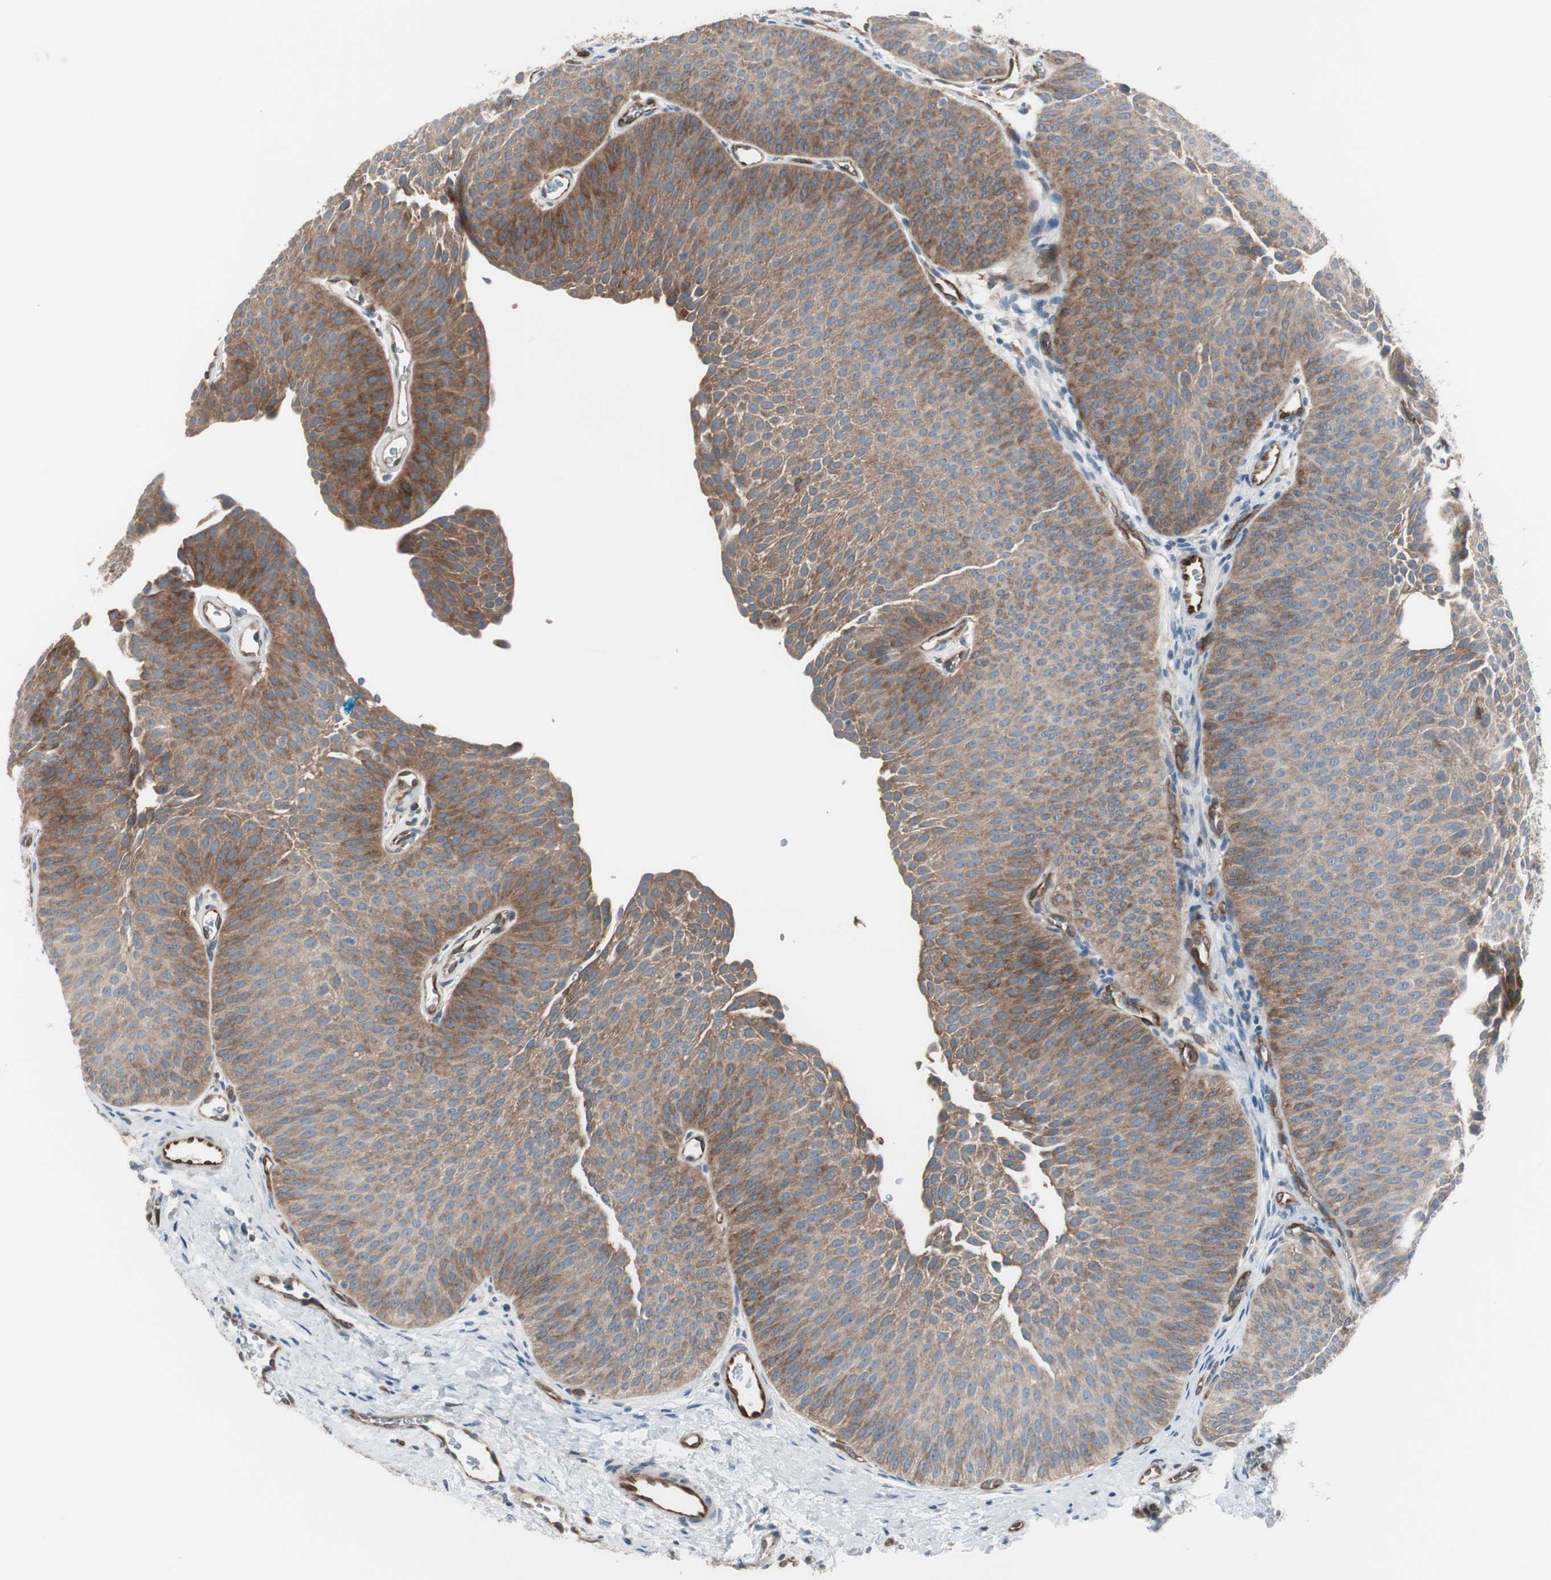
{"staining": {"intensity": "moderate", "quantity": ">75%", "location": "cytoplasmic/membranous"}, "tissue": "urothelial cancer", "cell_type": "Tumor cells", "image_type": "cancer", "snomed": [{"axis": "morphology", "description": "Urothelial carcinoma, Low grade"}, {"axis": "topography", "description": "Urinary bladder"}], "caption": "Immunohistochemical staining of human urothelial carcinoma (low-grade) demonstrates moderate cytoplasmic/membranous protein staining in about >75% of tumor cells.", "gene": "SWAP70", "patient": {"sex": "female", "age": 60}}